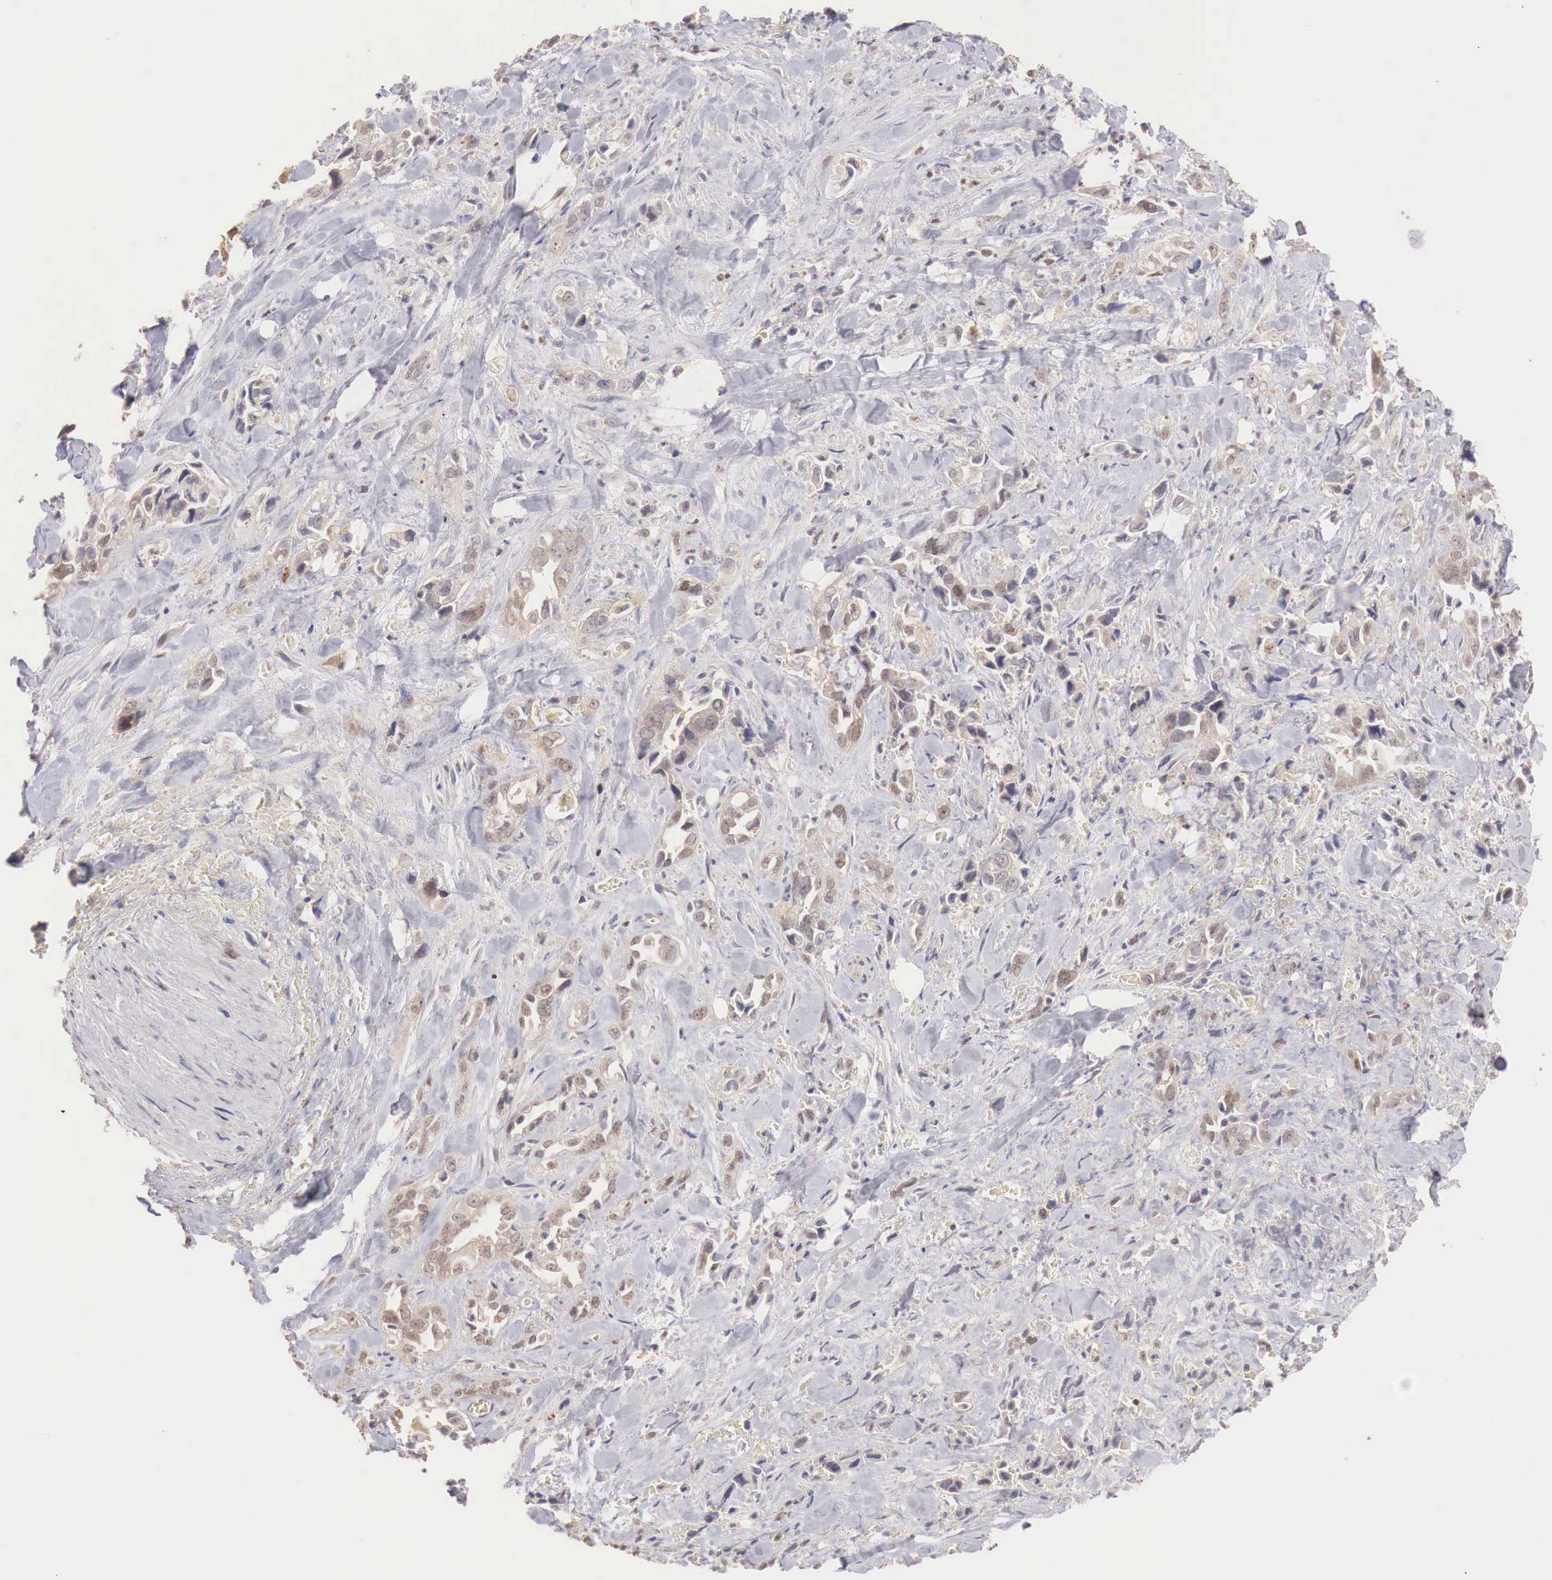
{"staining": {"intensity": "weak", "quantity": ">75%", "location": "cytoplasmic/membranous"}, "tissue": "pancreatic cancer", "cell_type": "Tumor cells", "image_type": "cancer", "snomed": [{"axis": "morphology", "description": "Adenocarcinoma, NOS"}, {"axis": "topography", "description": "Pancreas"}], "caption": "Immunohistochemical staining of pancreatic cancer exhibits weak cytoplasmic/membranous protein positivity in about >75% of tumor cells.", "gene": "TBC1D9", "patient": {"sex": "male", "age": 69}}